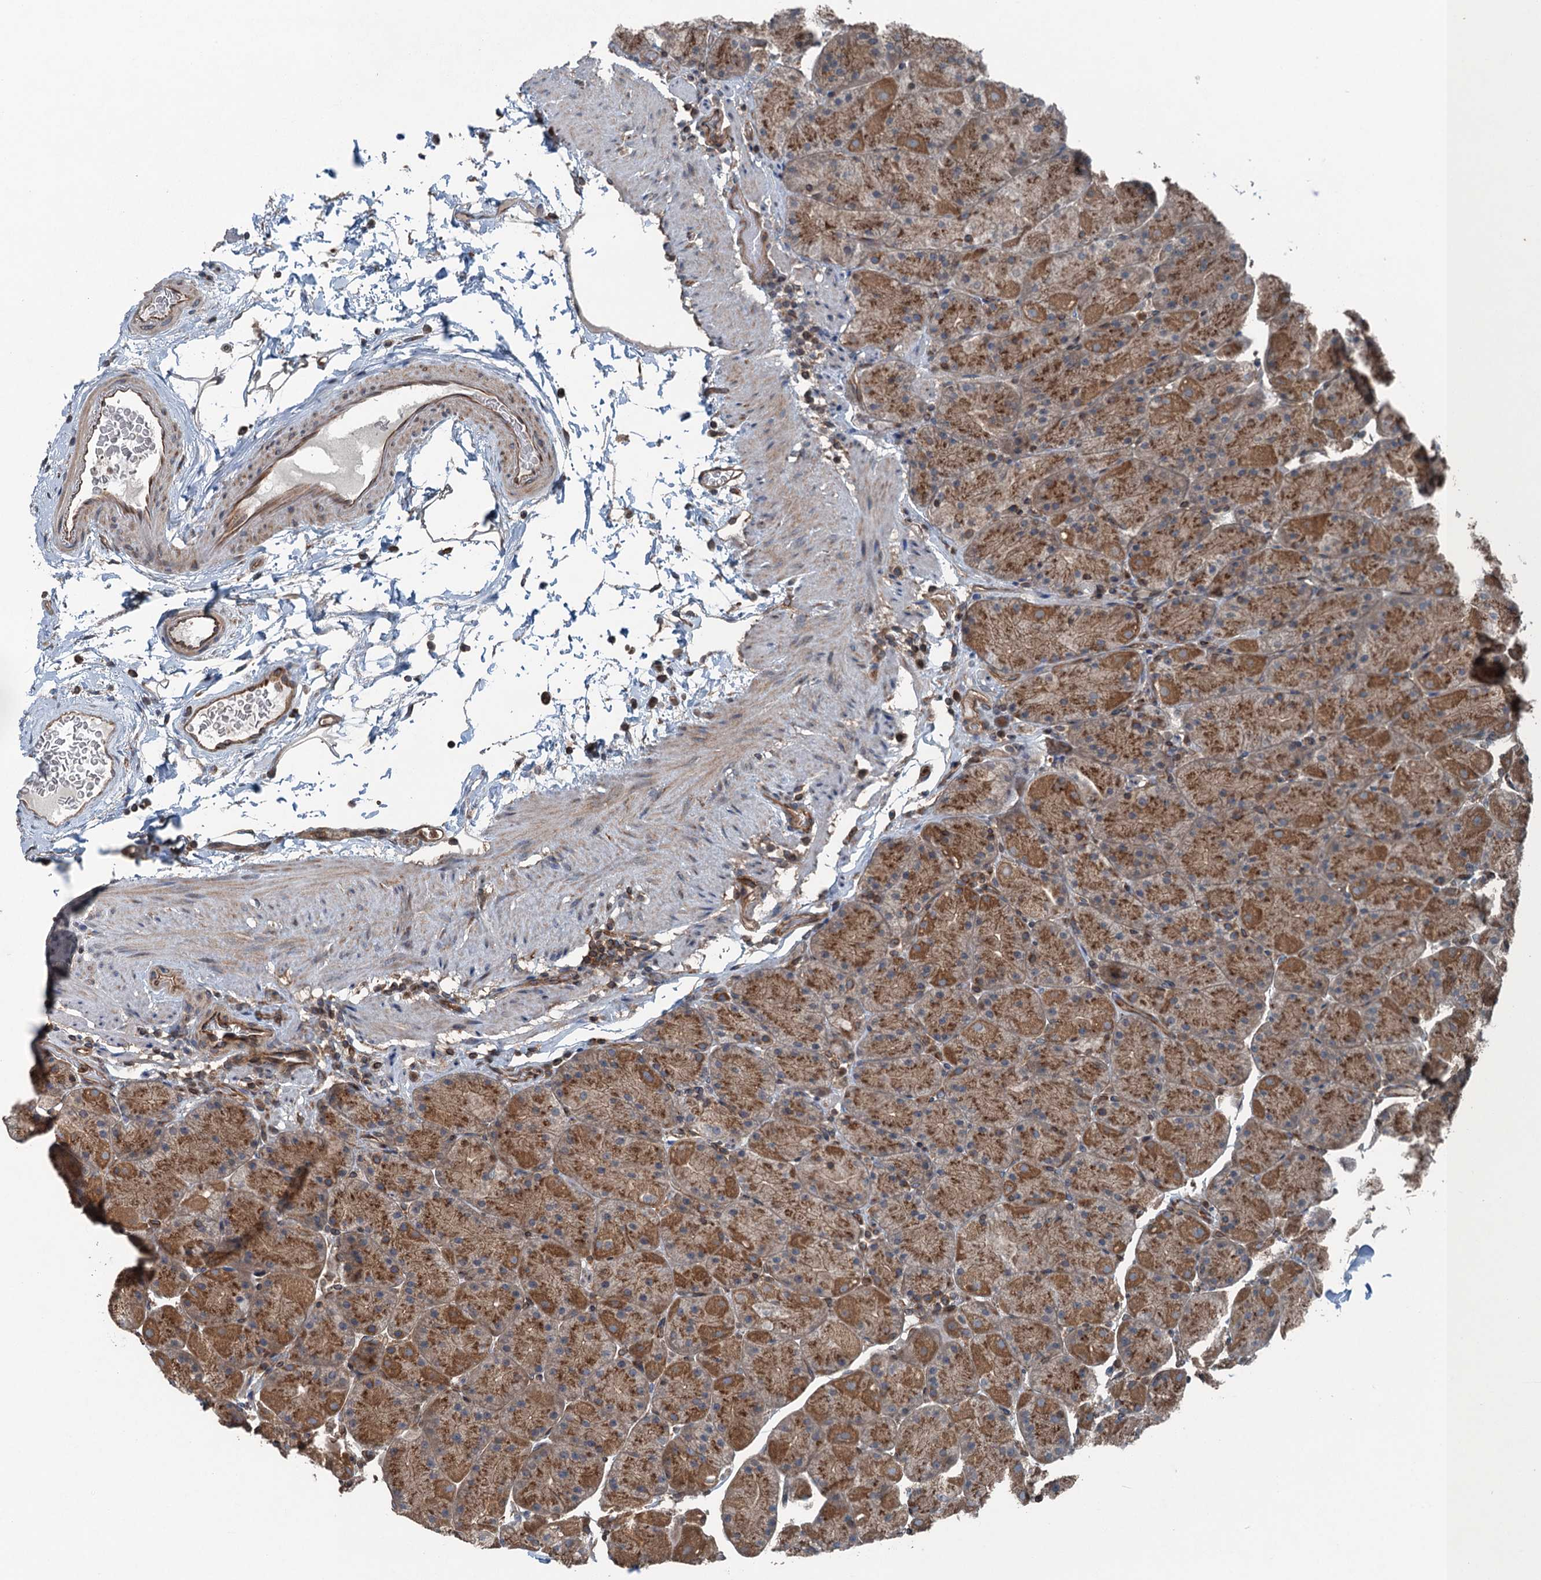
{"staining": {"intensity": "strong", "quantity": ">75%", "location": "cytoplasmic/membranous"}, "tissue": "stomach", "cell_type": "Glandular cells", "image_type": "normal", "snomed": [{"axis": "morphology", "description": "Normal tissue, NOS"}, {"axis": "topography", "description": "Stomach, upper"}, {"axis": "topography", "description": "Stomach, lower"}], "caption": "Protein analysis of unremarkable stomach demonstrates strong cytoplasmic/membranous staining in about >75% of glandular cells. (DAB IHC, brown staining for protein, blue staining for nuclei).", "gene": "TRAPPC8", "patient": {"sex": "male", "age": 67}}